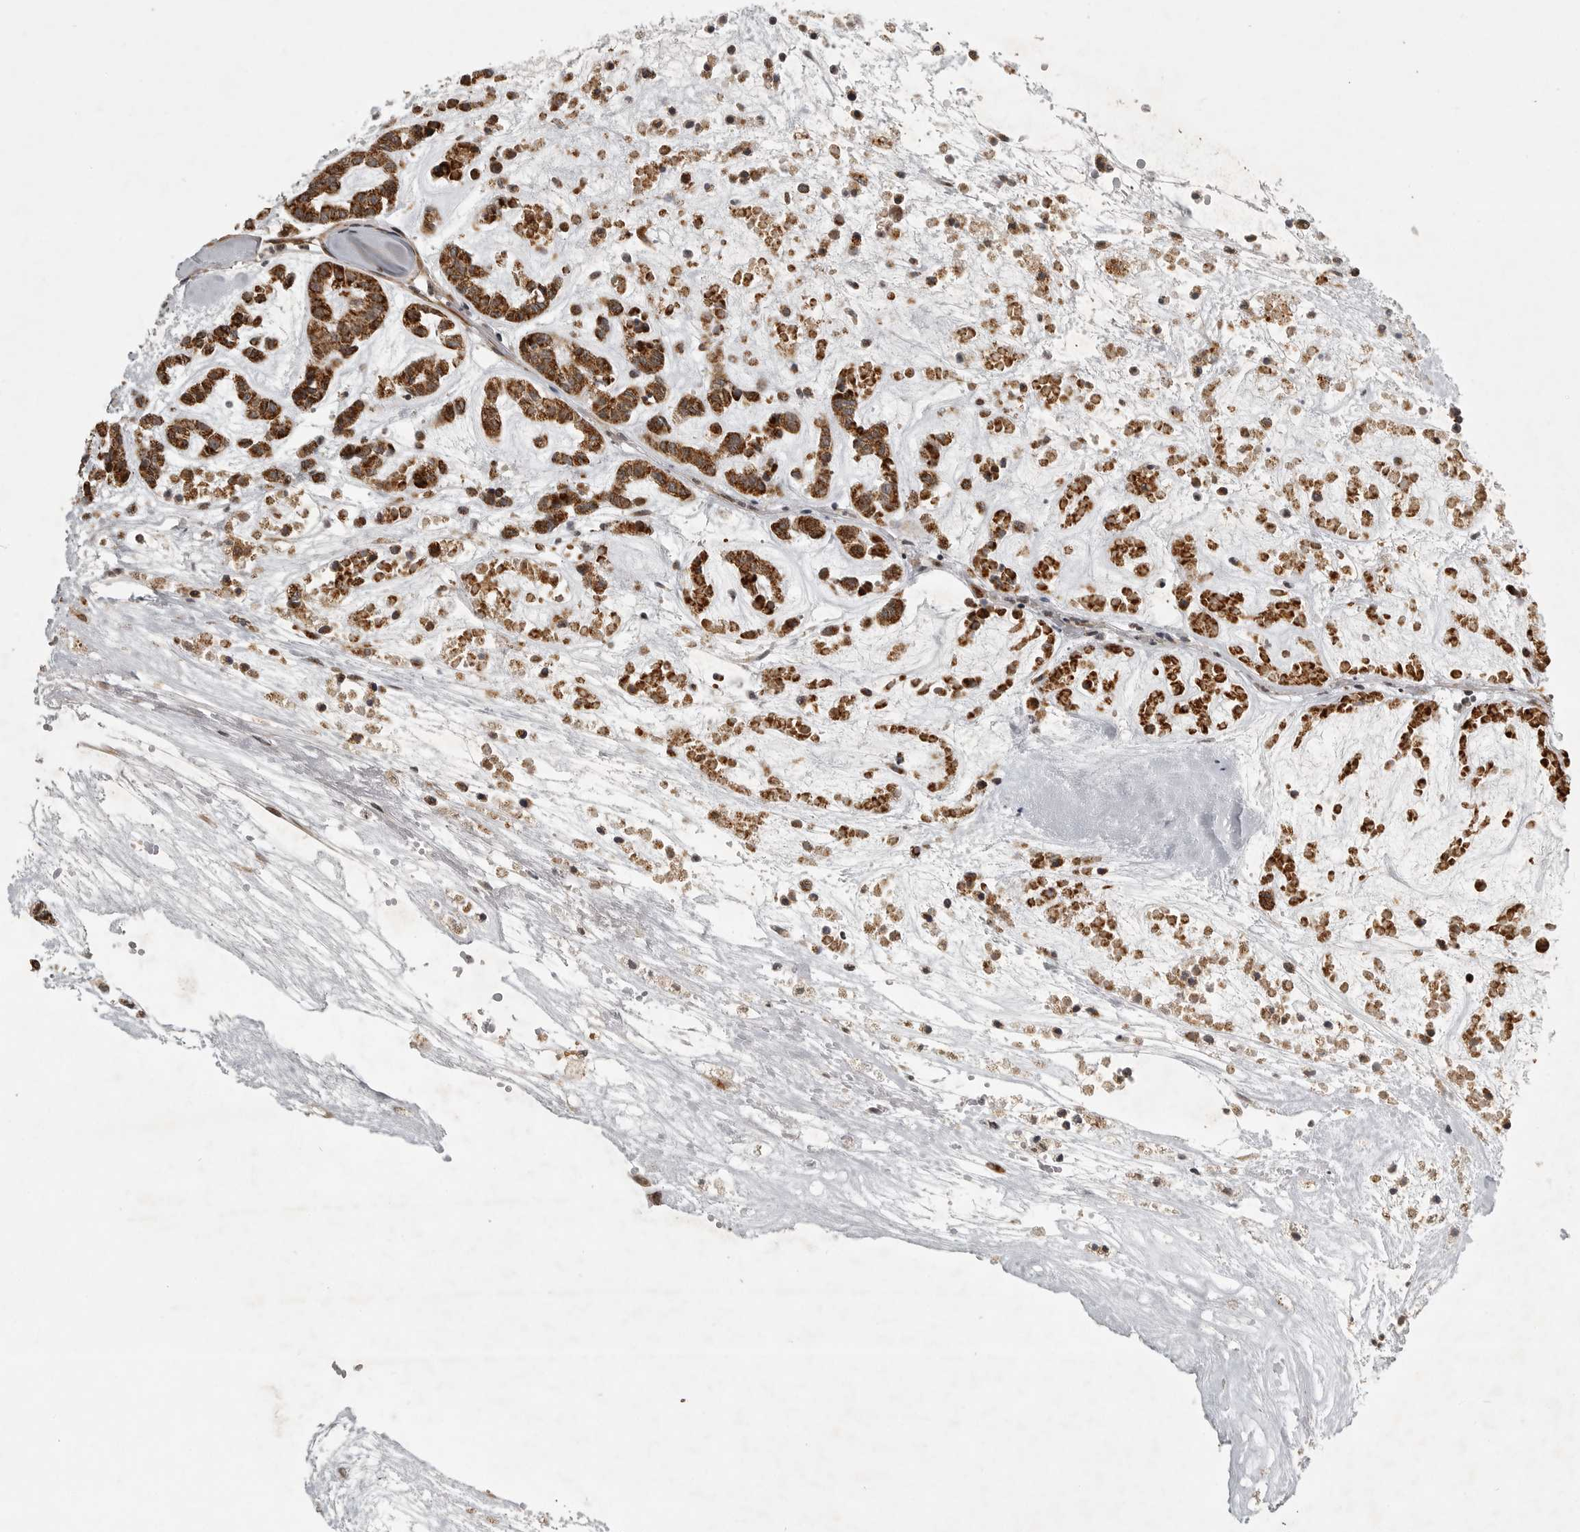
{"staining": {"intensity": "strong", "quantity": ">75%", "location": "cytoplasmic/membranous"}, "tissue": "head and neck cancer", "cell_type": "Tumor cells", "image_type": "cancer", "snomed": [{"axis": "morphology", "description": "Adenocarcinoma, NOS"}, {"axis": "morphology", "description": "Adenoma, NOS"}, {"axis": "topography", "description": "Head-Neck"}], "caption": "Immunohistochemistry (IHC) image of head and neck cancer stained for a protein (brown), which displays high levels of strong cytoplasmic/membranous expression in approximately >75% of tumor cells.", "gene": "NARS2", "patient": {"sex": "female", "age": 55}}